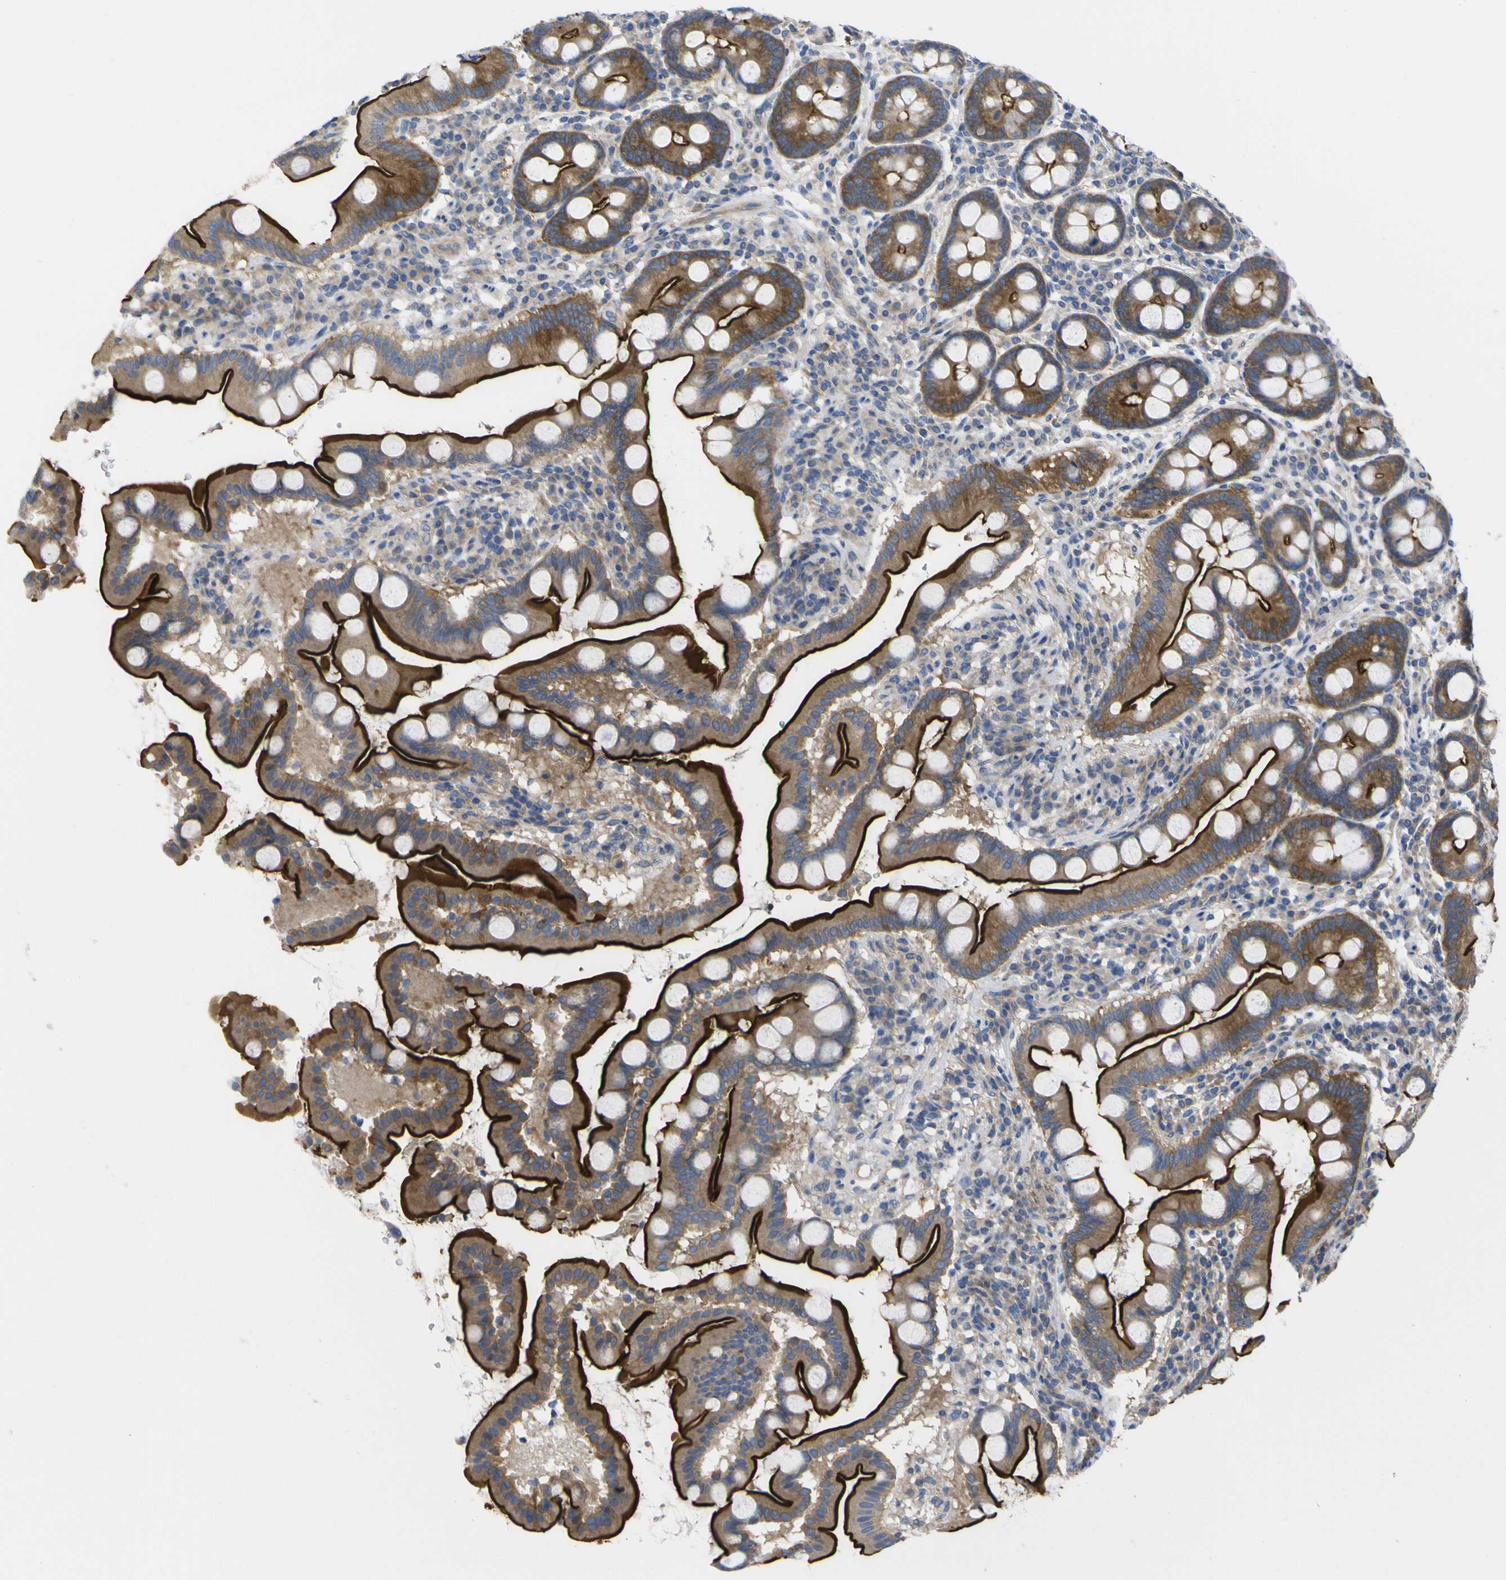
{"staining": {"intensity": "strong", "quantity": ">75%", "location": "cytoplasmic/membranous"}, "tissue": "duodenum", "cell_type": "Glandular cells", "image_type": "normal", "snomed": [{"axis": "morphology", "description": "Normal tissue, NOS"}, {"axis": "topography", "description": "Duodenum"}], "caption": "Protein analysis of unremarkable duodenum shows strong cytoplasmic/membranous positivity in about >75% of glandular cells.", "gene": "USH1C", "patient": {"sex": "male", "age": 50}}